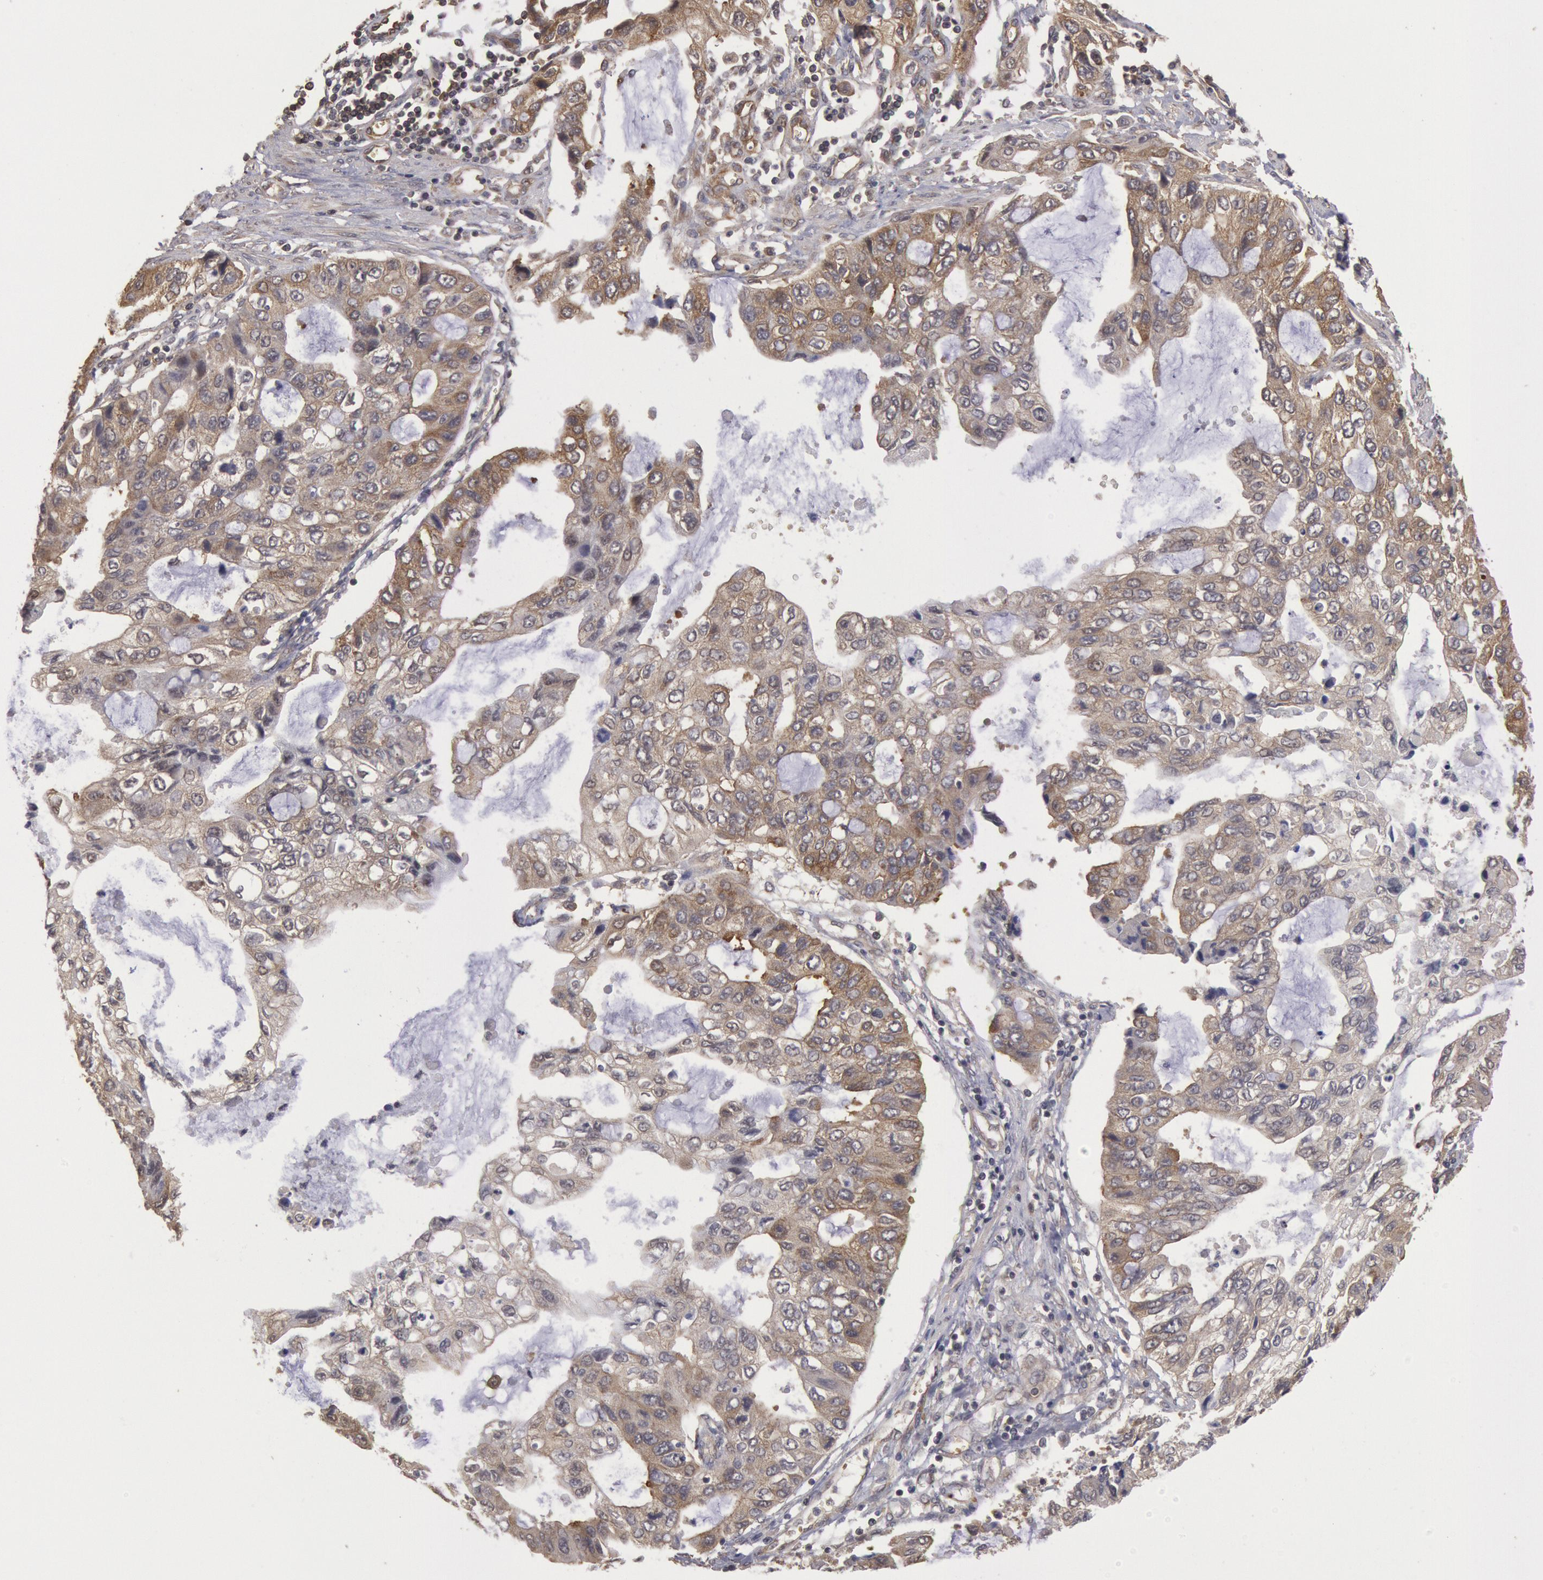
{"staining": {"intensity": "weak", "quantity": ">75%", "location": "cytoplasmic/membranous"}, "tissue": "stomach cancer", "cell_type": "Tumor cells", "image_type": "cancer", "snomed": [{"axis": "morphology", "description": "Adenocarcinoma, NOS"}, {"axis": "topography", "description": "Stomach, upper"}], "caption": "This is a micrograph of IHC staining of adenocarcinoma (stomach), which shows weak expression in the cytoplasmic/membranous of tumor cells.", "gene": "USP14", "patient": {"sex": "female", "age": 52}}